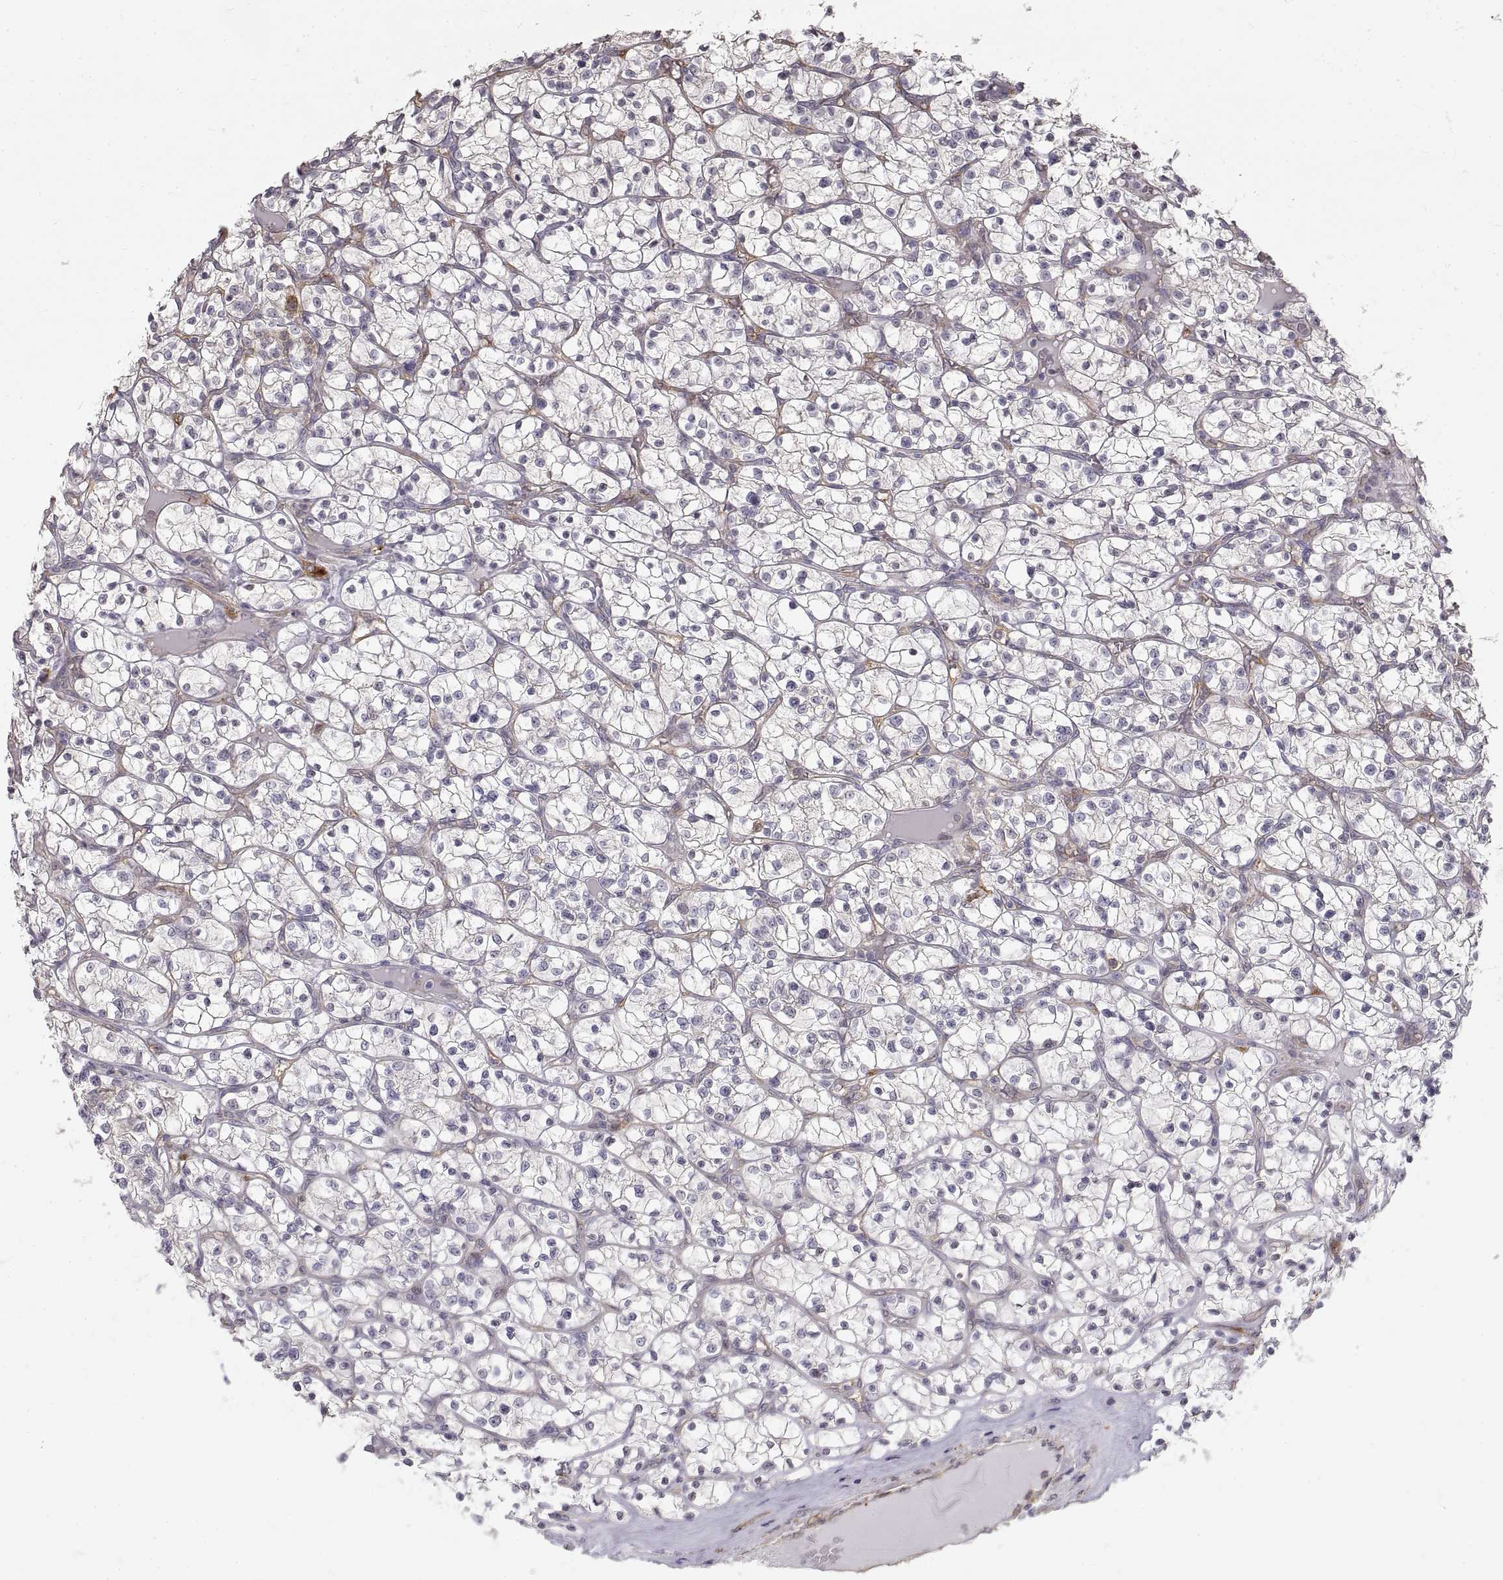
{"staining": {"intensity": "negative", "quantity": "none", "location": "none"}, "tissue": "renal cancer", "cell_type": "Tumor cells", "image_type": "cancer", "snomed": [{"axis": "morphology", "description": "Adenocarcinoma, NOS"}, {"axis": "topography", "description": "Kidney"}], "caption": "Adenocarcinoma (renal) stained for a protein using immunohistochemistry (IHC) displays no staining tumor cells.", "gene": "HSP90AB1", "patient": {"sex": "female", "age": 64}}